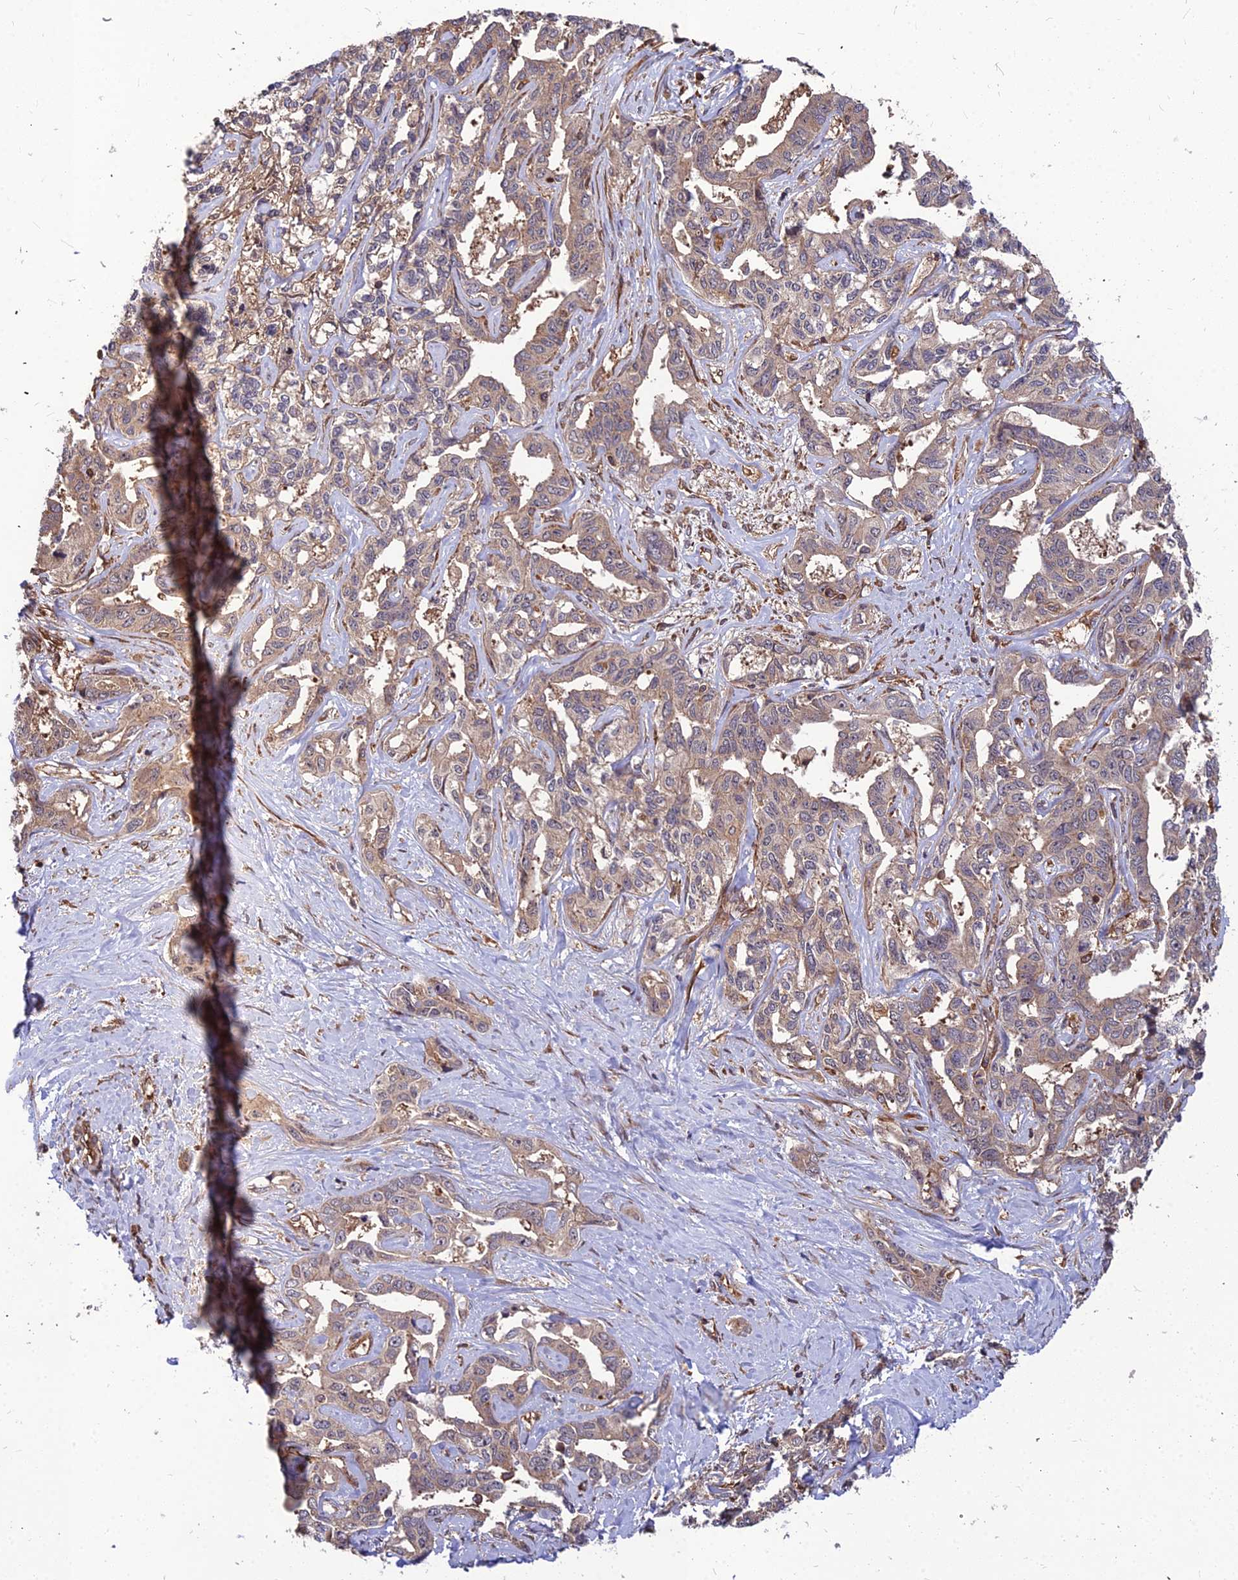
{"staining": {"intensity": "weak", "quantity": "25%-75%", "location": "cytoplasmic/membranous"}, "tissue": "liver cancer", "cell_type": "Tumor cells", "image_type": "cancer", "snomed": [{"axis": "morphology", "description": "Cholangiocarcinoma"}, {"axis": "topography", "description": "Liver"}], "caption": "A photomicrograph of liver cancer stained for a protein demonstrates weak cytoplasmic/membranous brown staining in tumor cells.", "gene": "ZNF467", "patient": {"sex": "male", "age": 59}}